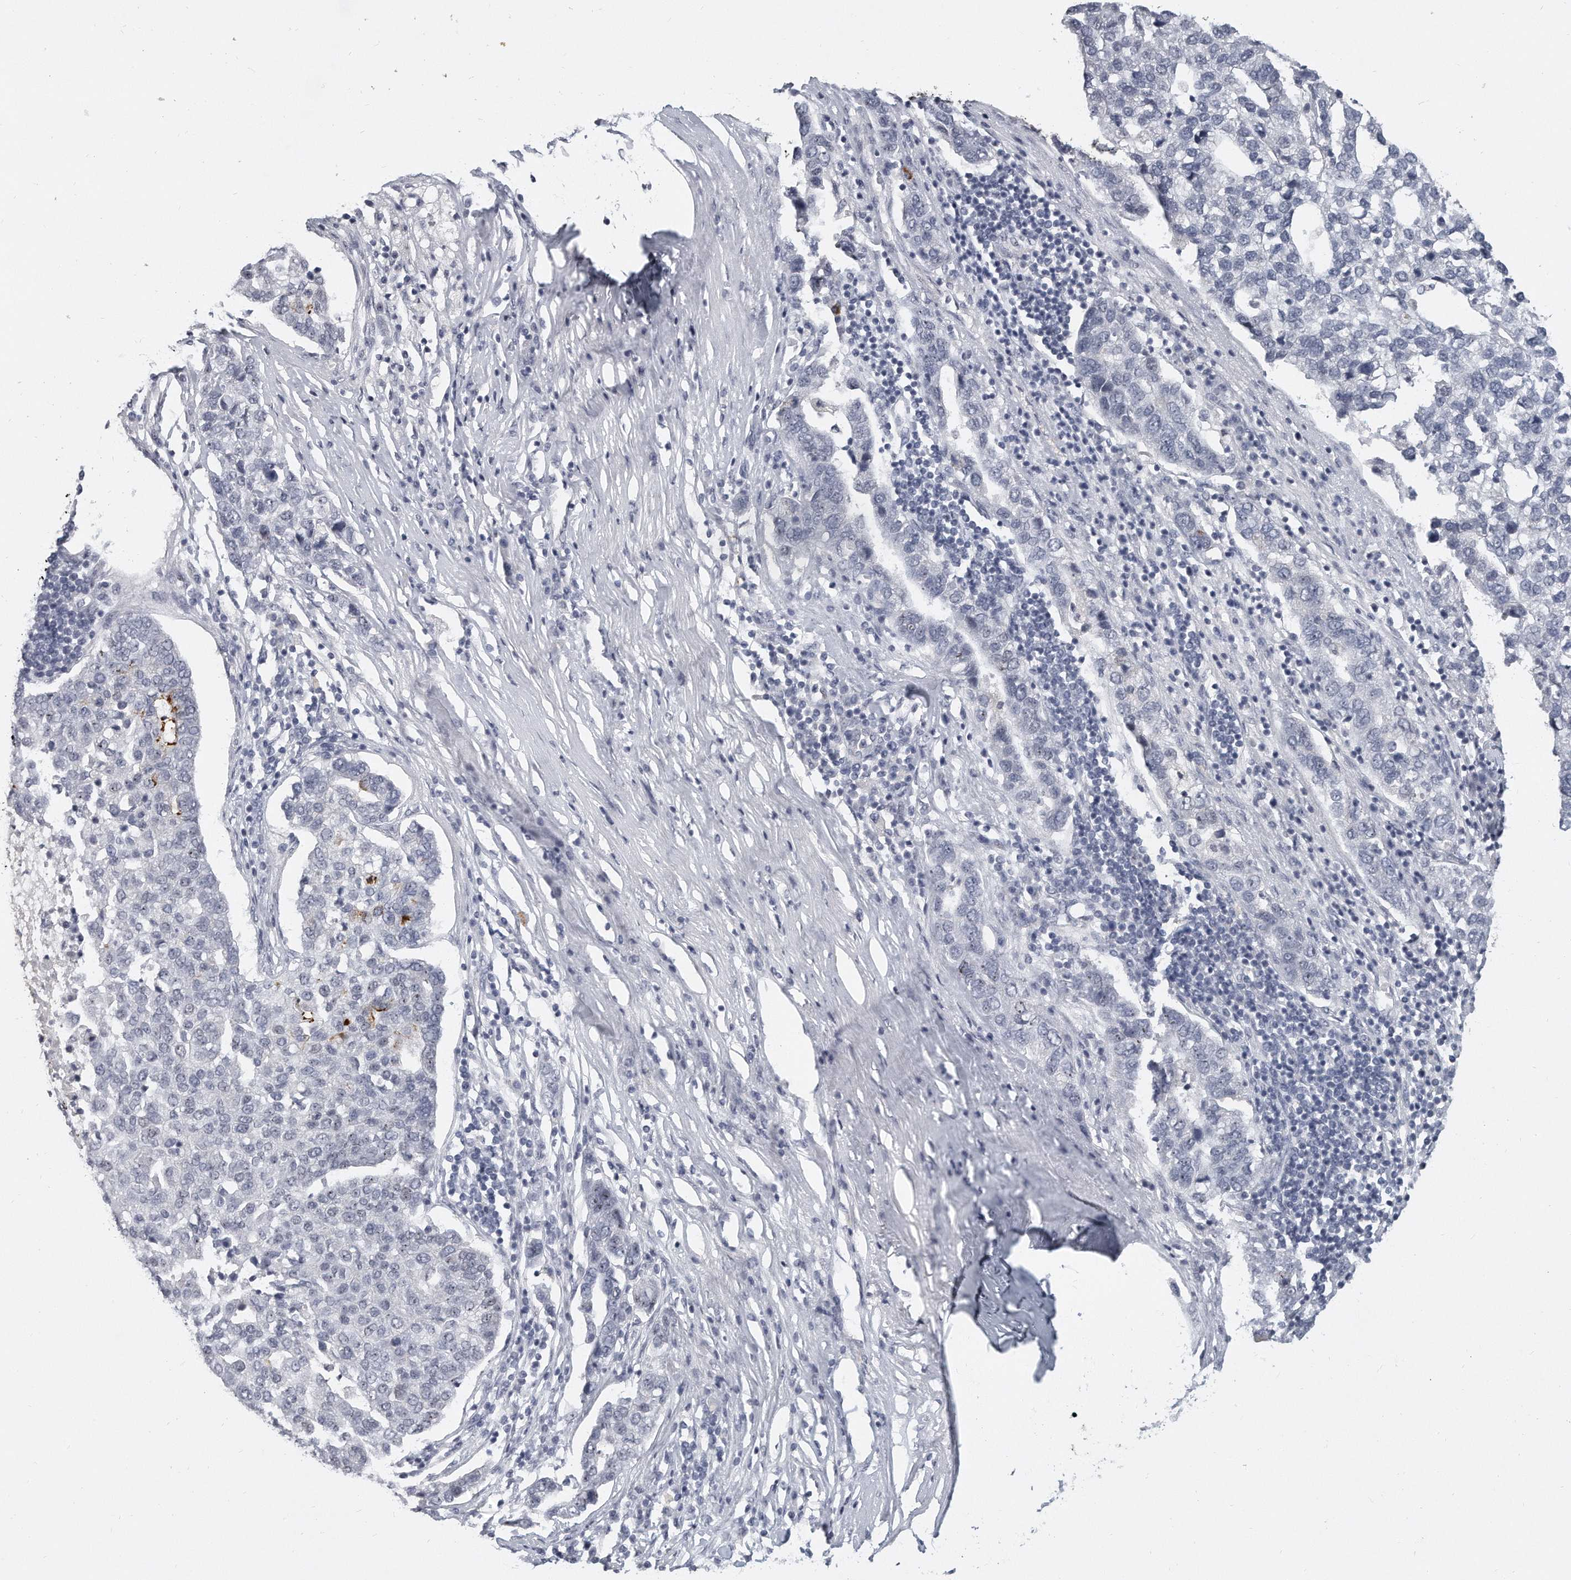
{"staining": {"intensity": "negative", "quantity": "none", "location": "none"}, "tissue": "pancreatic cancer", "cell_type": "Tumor cells", "image_type": "cancer", "snomed": [{"axis": "morphology", "description": "Adenocarcinoma, NOS"}, {"axis": "topography", "description": "Pancreas"}], "caption": "DAB immunohistochemical staining of human pancreatic cancer displays no significant staining in tumor cells.", "gene": "TFCP2L1", "patient": {"sex": "female", "age": 61}}